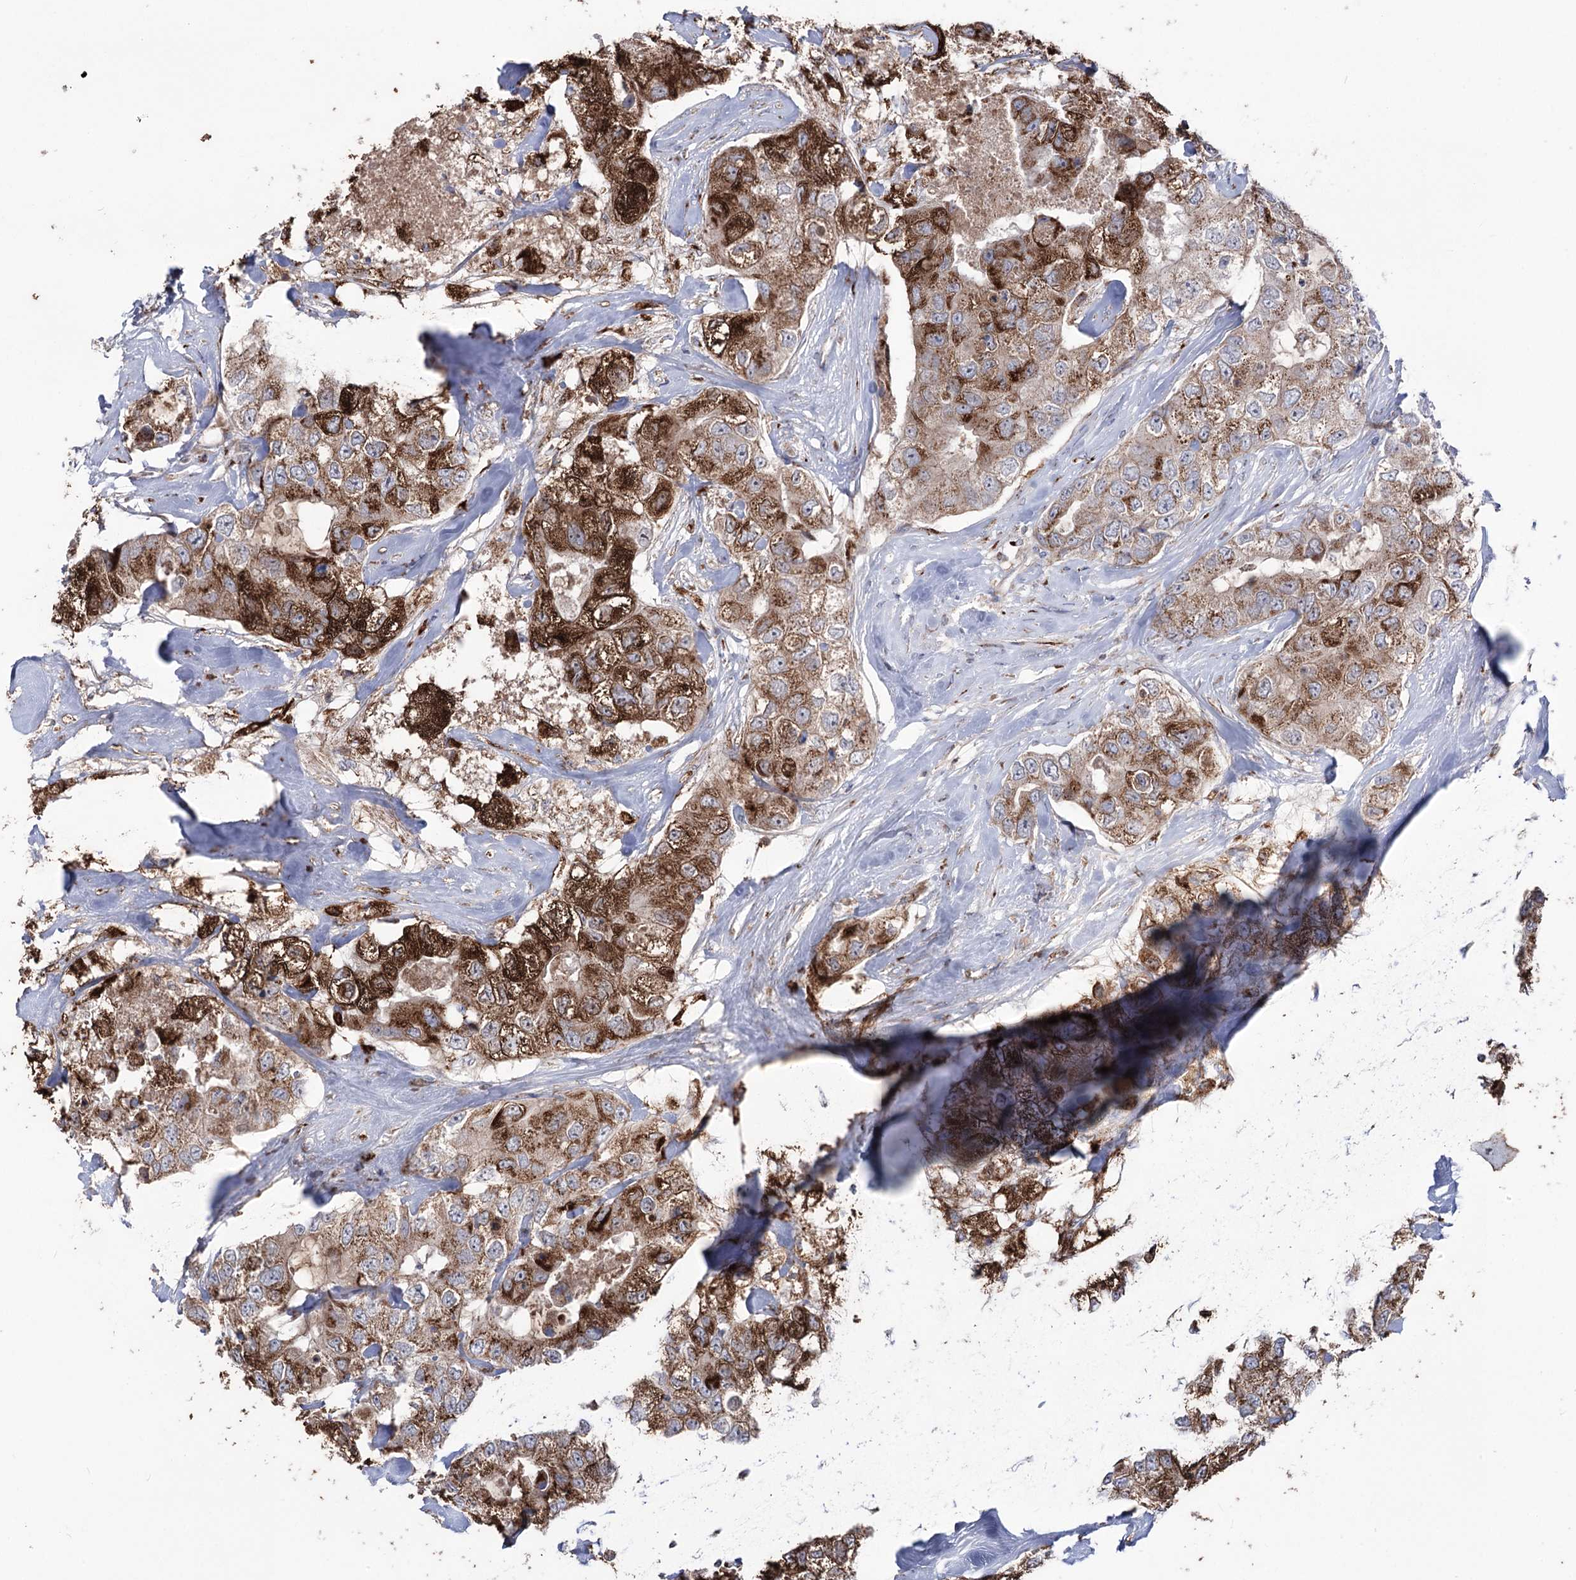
{"staining": {"intensity": "strong", "quantity": "25%-75%", "location": "cytoplasmic/membranous"}, "tissue": "breast cancer", "cell_type": "Tumor cells", "image_type": "cancer", "snomed": [{"axis": "morphology", "description": "Duct carcinoma"}, {"axis": "topography", "description": "Breast"}], "caption": "IHC of human breast cancer (intraductal carcinoma) exhibits high levels of strong cytoplasmic/membranous expression in about 25%-75% of tumor cells. (DAB = brown stain, brightfield microscopy at high magnification).", "gene": "ARHGAP20", "patient": {"sex": "female", "age": 62}}